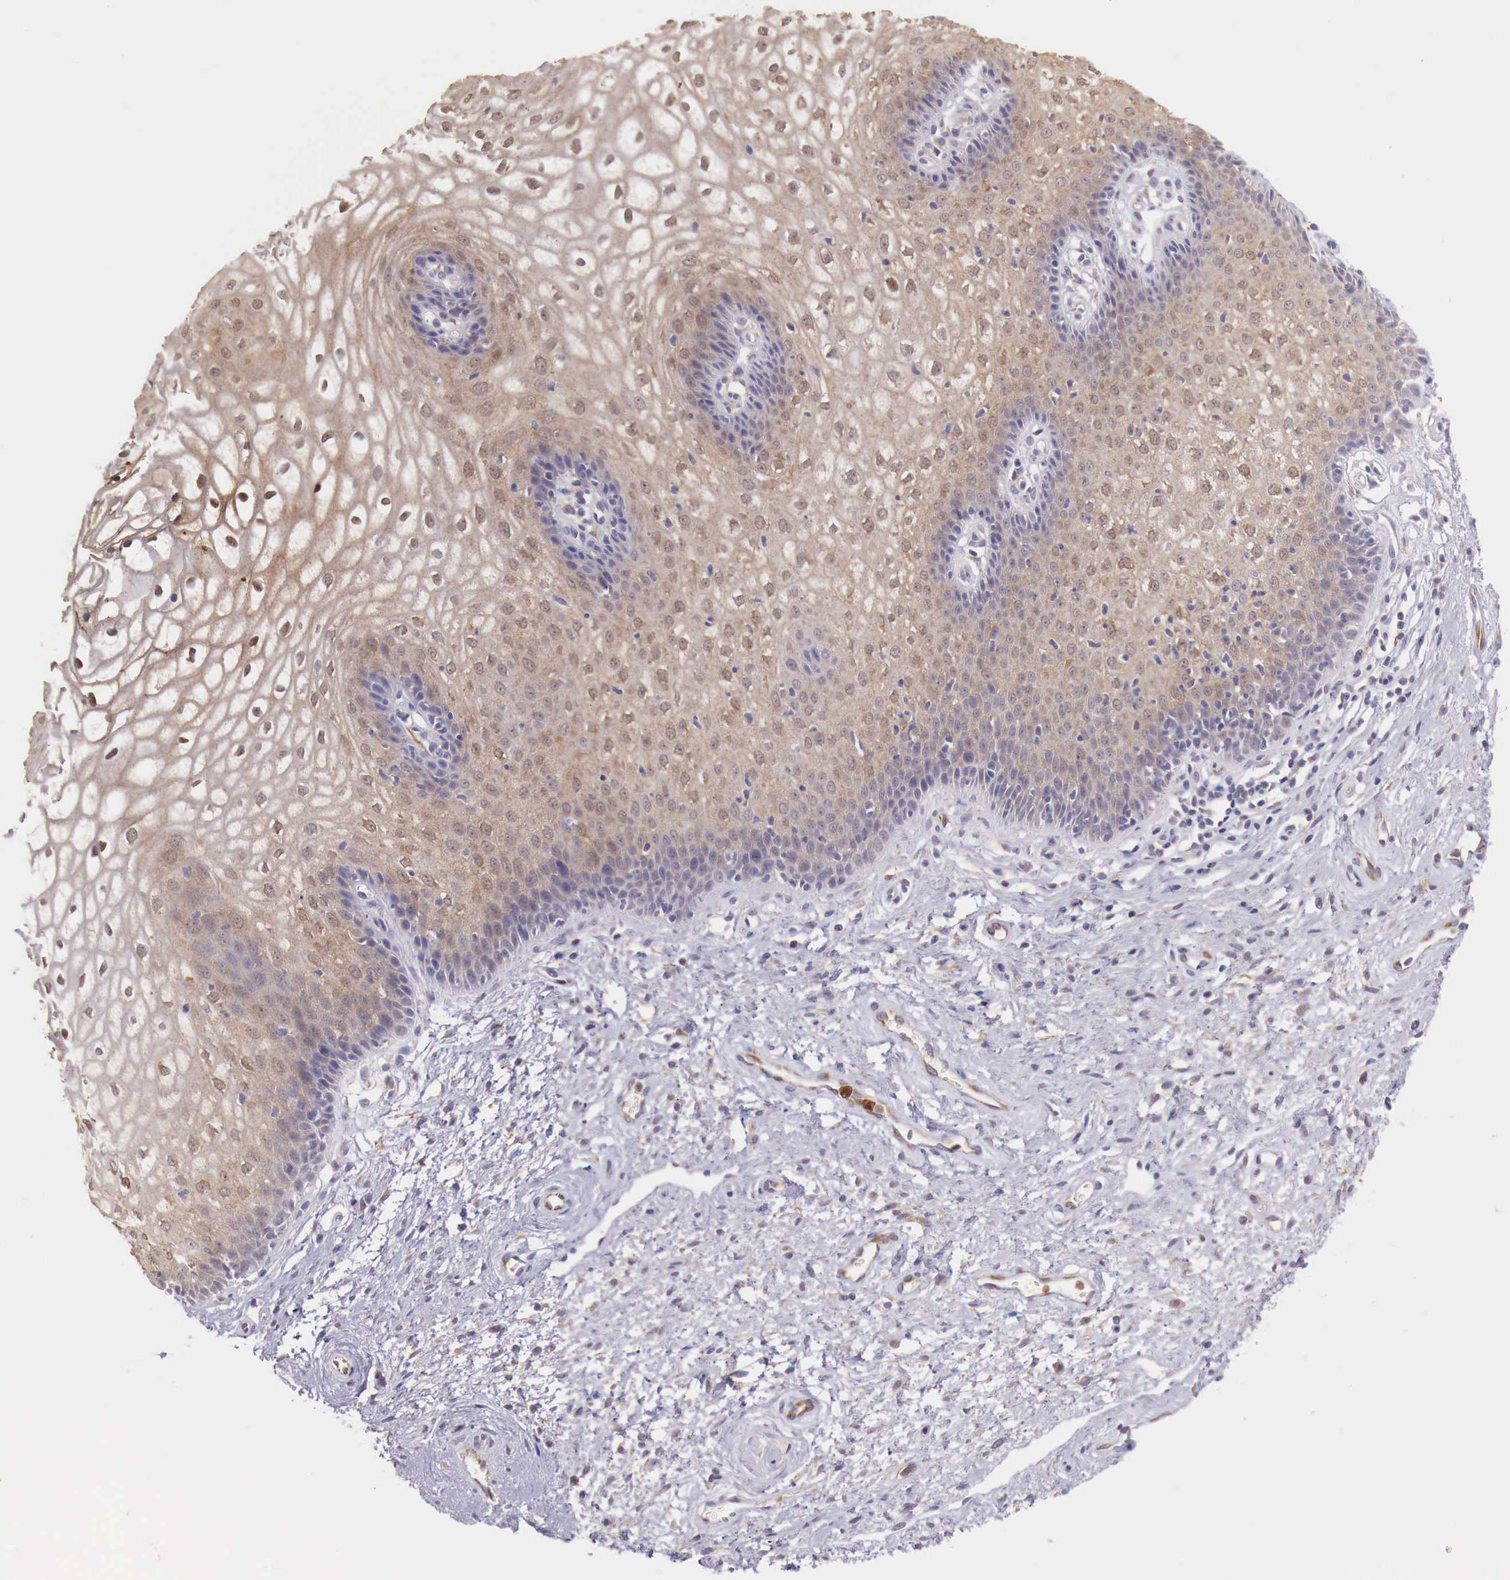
{"staining": {"intensity": "weak", "quantity": ">75%", "location": "cytoplasmic/membranous"}, "tissue": "vagina", "cell_type": "Squamous epithelial cells", "image_type": "normal", "snomed": [{"axis": "morphology", "description": "Normal tissue, NOS"}, {"axis": "topography", "description": "Vagina"}], "caption": "The immunohistochemical stain highlights weak cytoplasmic/membranous positivity in squamous epithelial cells of unremarkable vagina. (Brightfield microscopy of DAB IHC at high magnification).", "gene": "GAB2", "patient": {"sex": "female", "age": 34}}